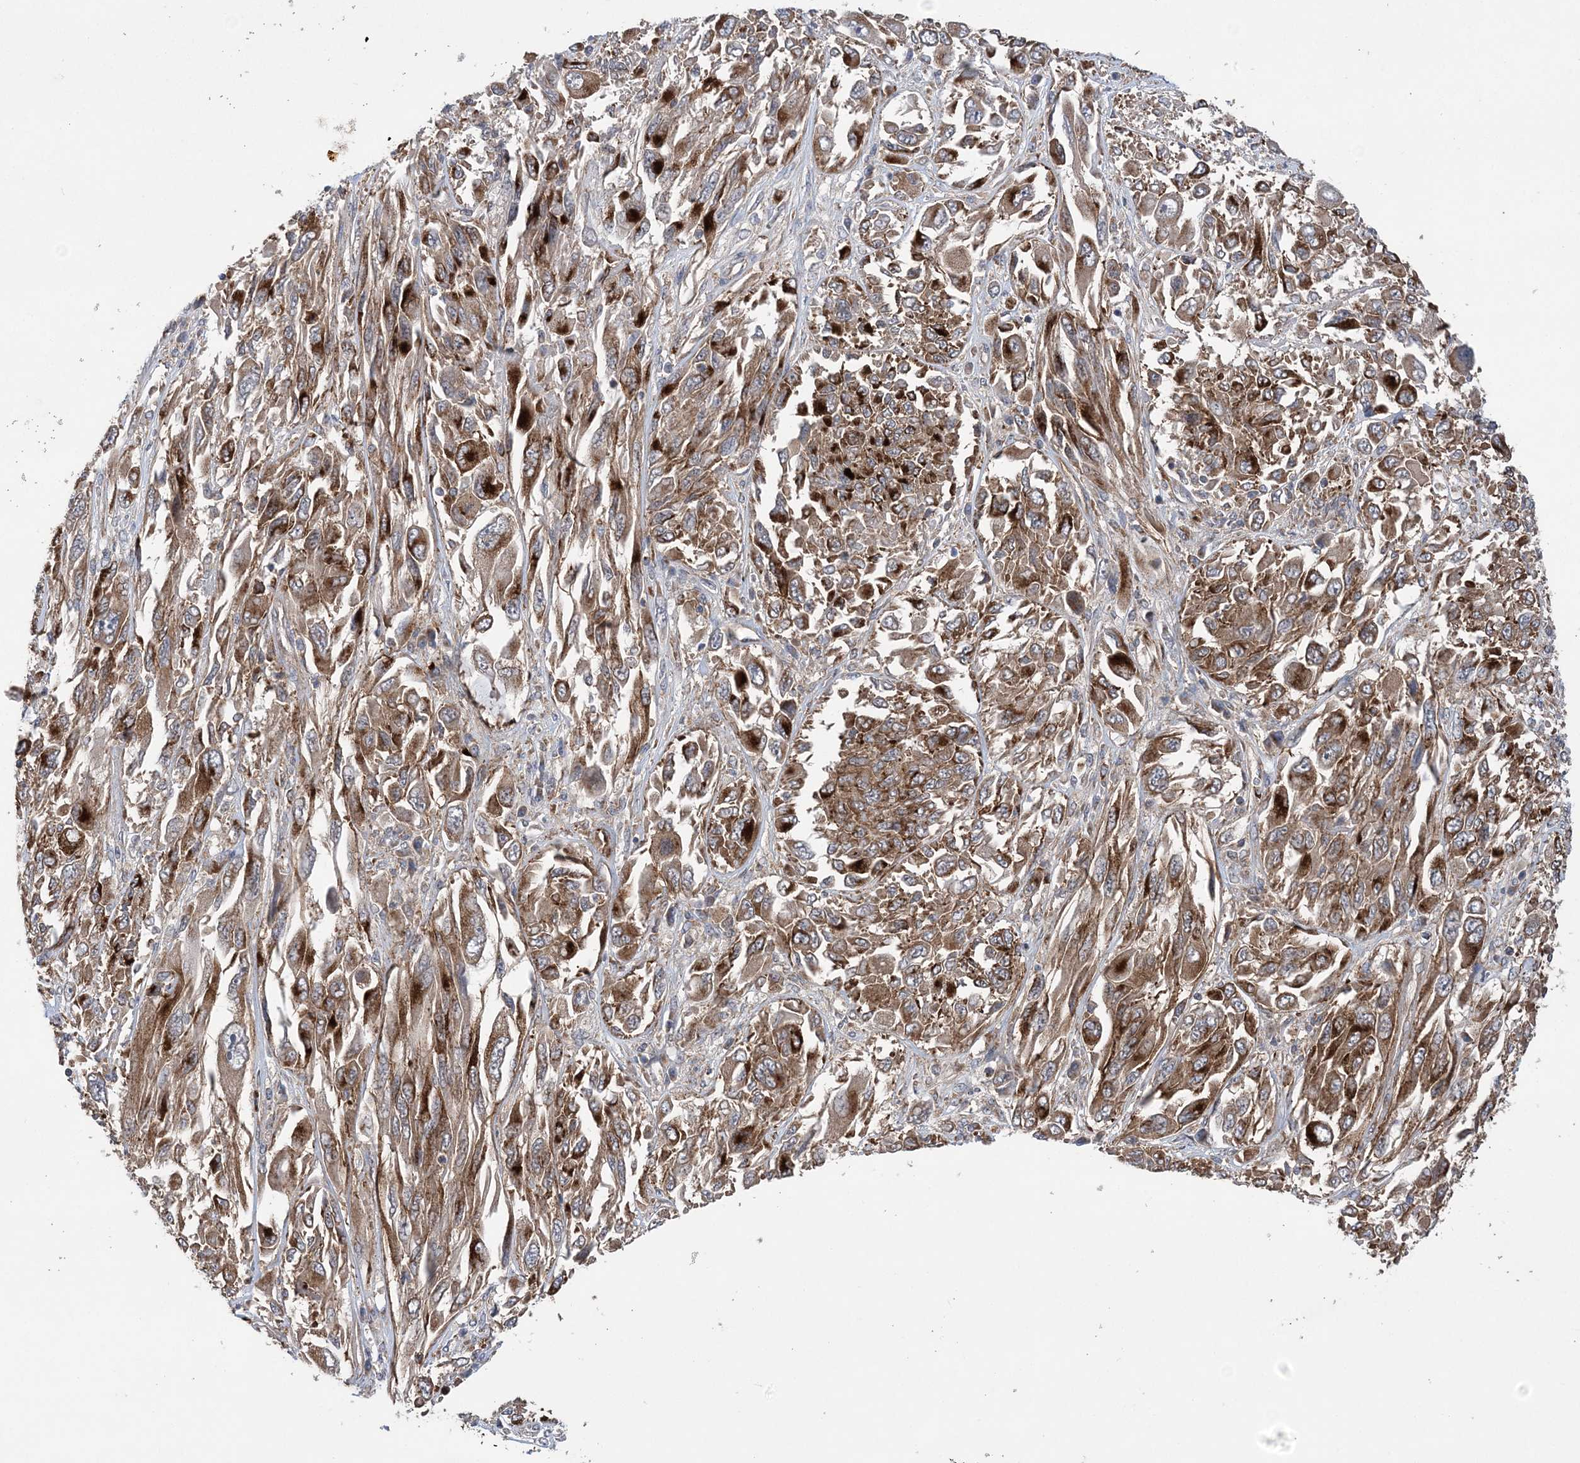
{"staining": {"intensity": "moderate", "quantity": ">75%", "location": "cytoplasmic/membranous"}, "tissue": "melanoma", "cell_type": "Tumor cells", "image_type": "cancer", "snomed": [{"axis": "morphology", "description": "Malignant melanoma, NOS"}, {"axis": "topography", "description": "Skin"}], "caption": "Moderate cytoplasmic/membranous staining for a protein is identified in about >75% of tumor cells of melanoma using IHC.", "gene": "PTTG1IP", "patient": {"sex": "female", "age": 91}}